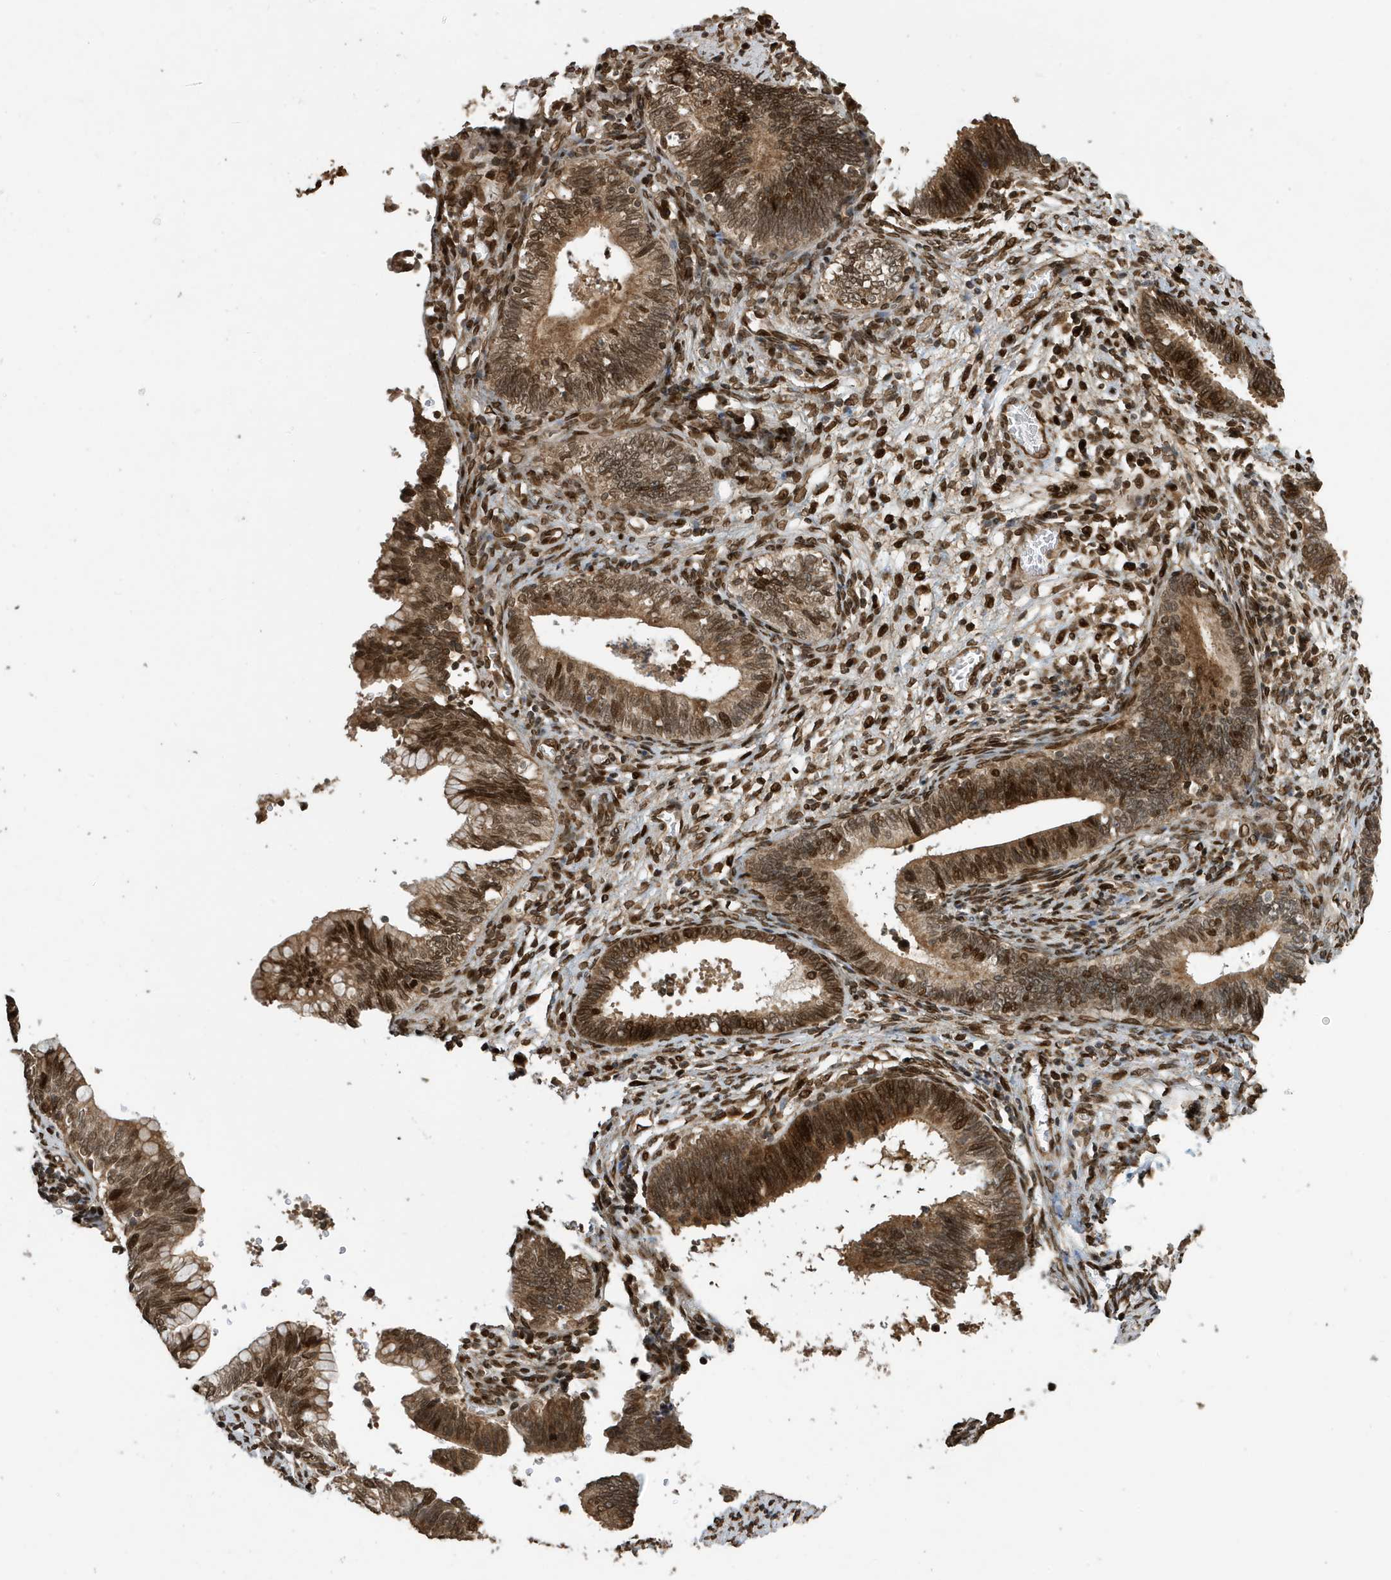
{"staining": {"intensity": "moderate", "quantity": ">75%", "location": "cytoplasmic/membranous,nuclear"}, "tissue": "cervical cancer", "cell_type": "Tumor cells", "image_type": "cancer", "snomed": [{"axis": "morphology", "description": "Adenocarcinoma, NOS"}, {"axis": "topography", "description": "Cervix"}], "caption": "Protein expression analysis of cervical adenocarcinoma reveals moderate cytoplasmic/membranous and nuclear positivity in about >75% of tumor cells.", "gene": "DUSP18", "patient": {"sex": "female", "age": 44}}